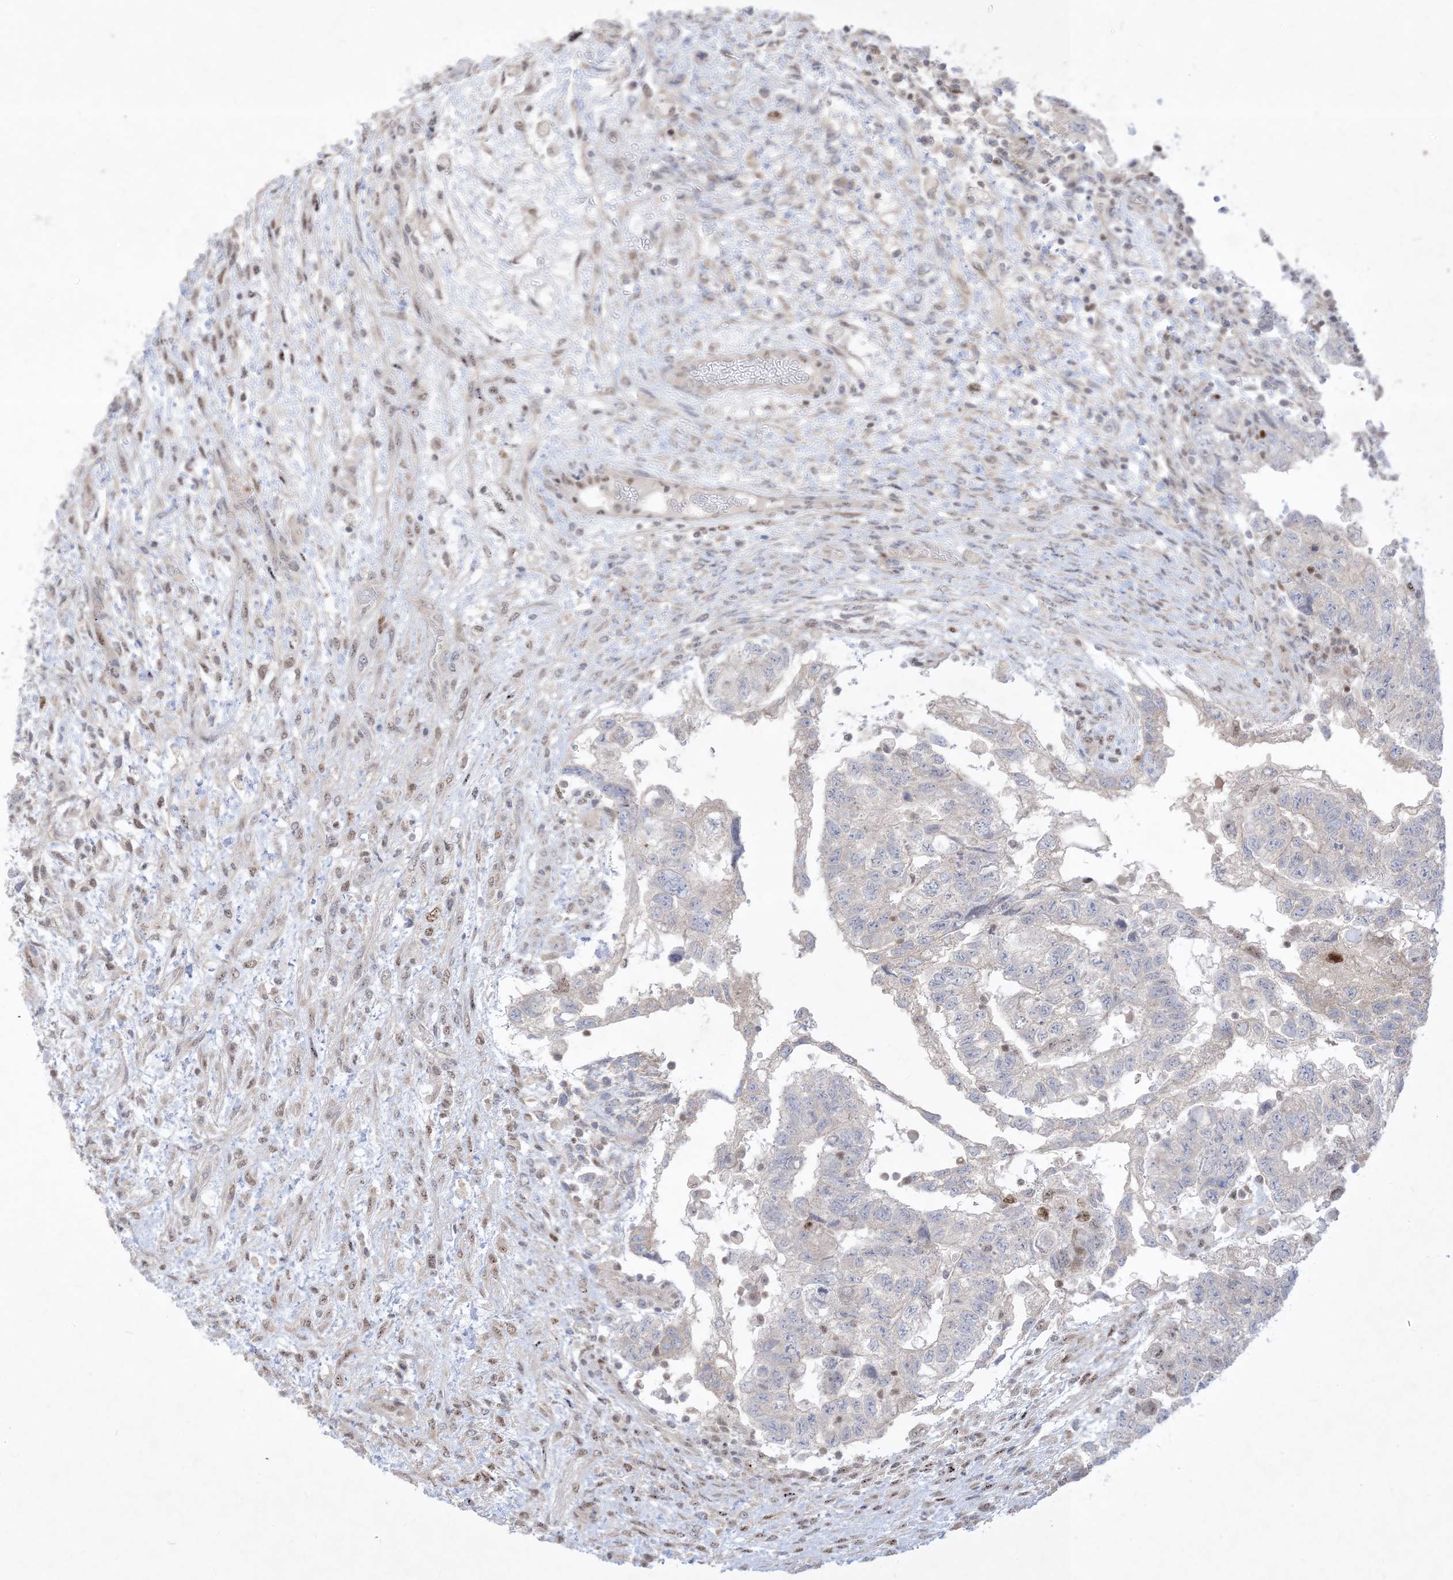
{"staining": {"intensity": "negative", "quantity": "none", "location": "none"}, "tissue": "testis cancer", "cell_type": "Tumor cells", "image_type": "cancer", "snomed": [{"axis": "morphology", "description": "Carcinoma, Embryonal, NOS"}, {"axis": "topography", "description": "Testis"}], "caption": "Tumor cells are negative for protein expression in human testis cancer (embryonal carcinoma).", "gene": "BHLHE40", "patient": {"sex": "male", "age": 36}}